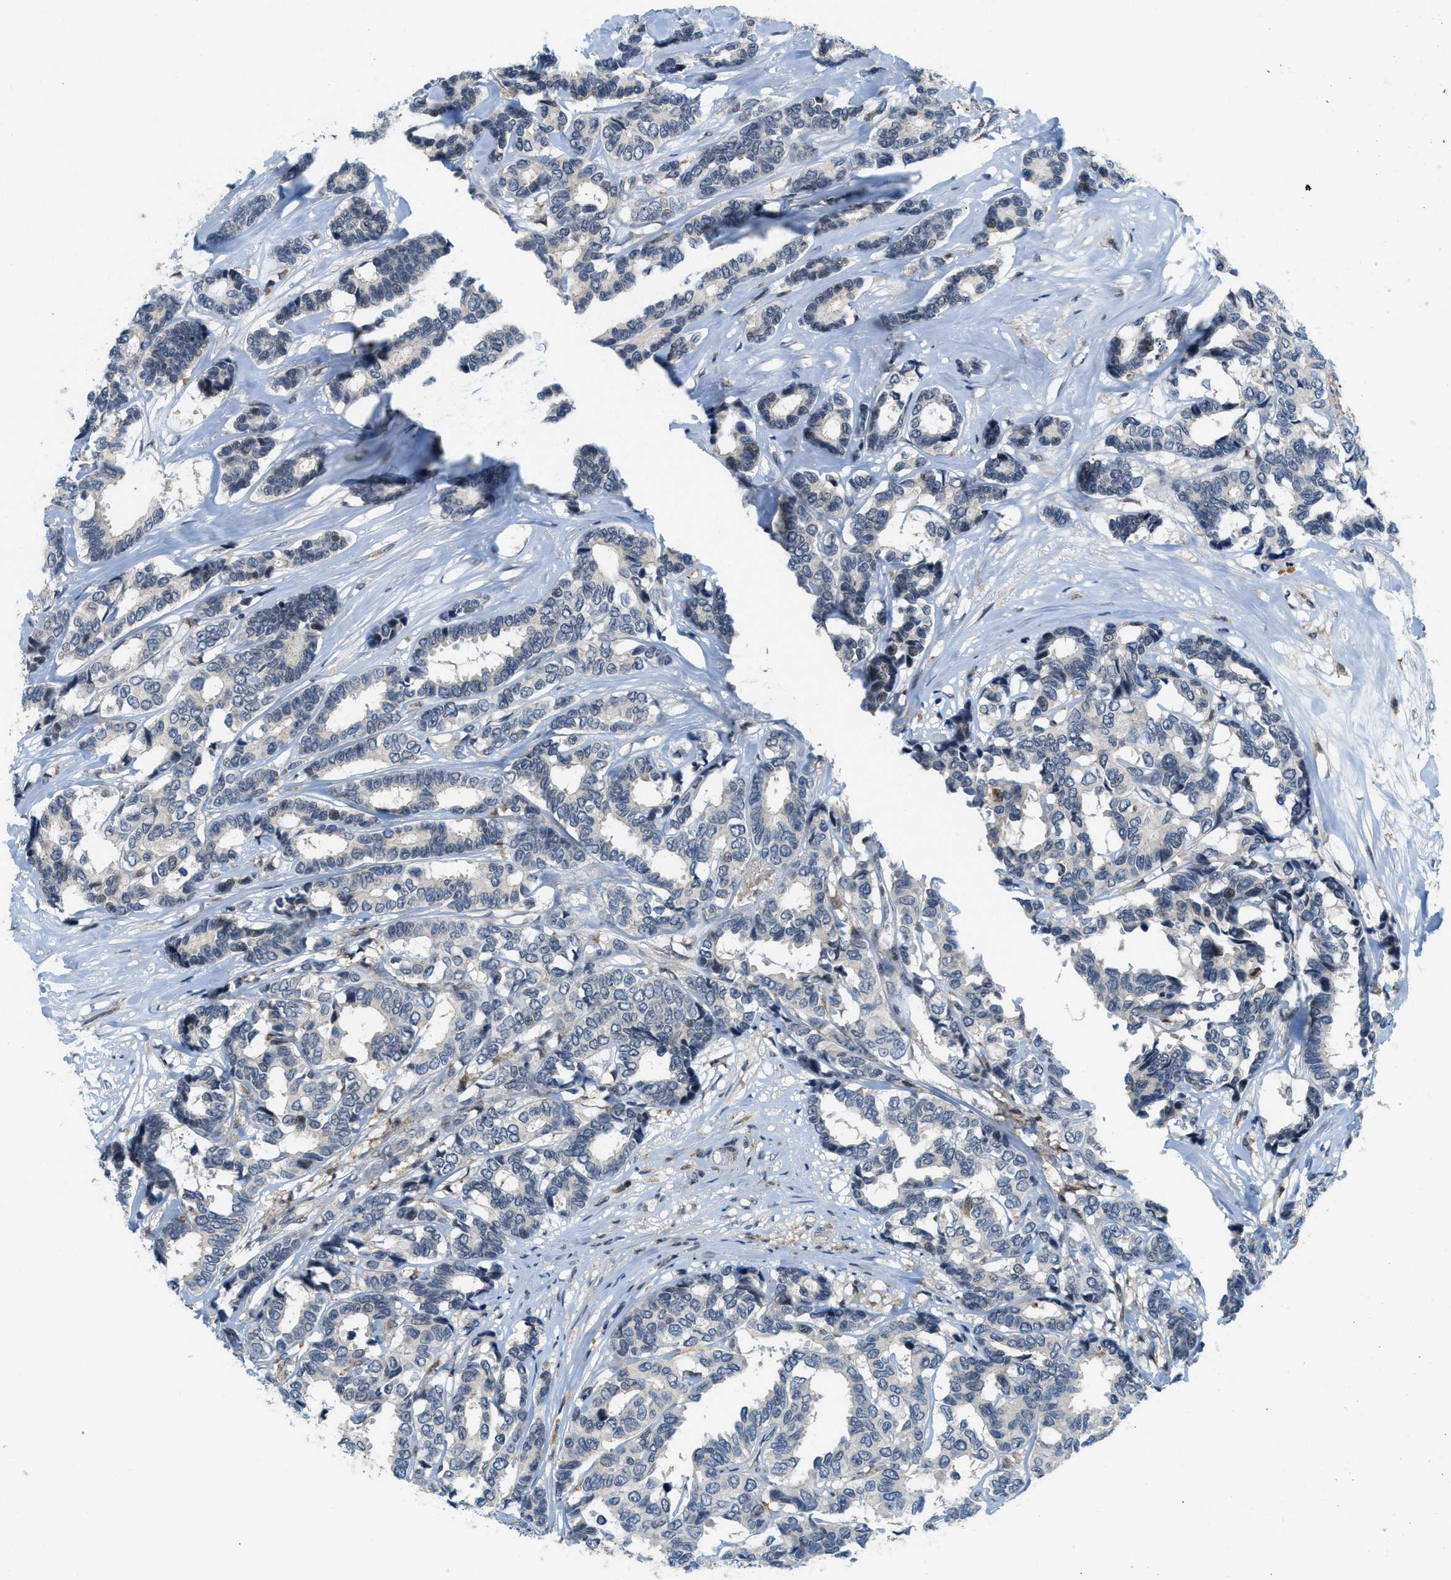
{"staining": {"intensity": "negative", "quantity": "none", "location": "none"}, "tissue": "breast cancer", "cell_type": "Tumor cells", "image_type": "cancer", "snomed": [{"axis": "morphology", "description": "Duct carcinoma"}, {"axis": "topography", "description": "Breast"}], "caption": "Immunohistochemical staining of infiltrating ductal carcinoma (breast) reveals no significant staining in tumor cells.", "gene": "ING1", "patient": {"sex": "female", "age": 87}}